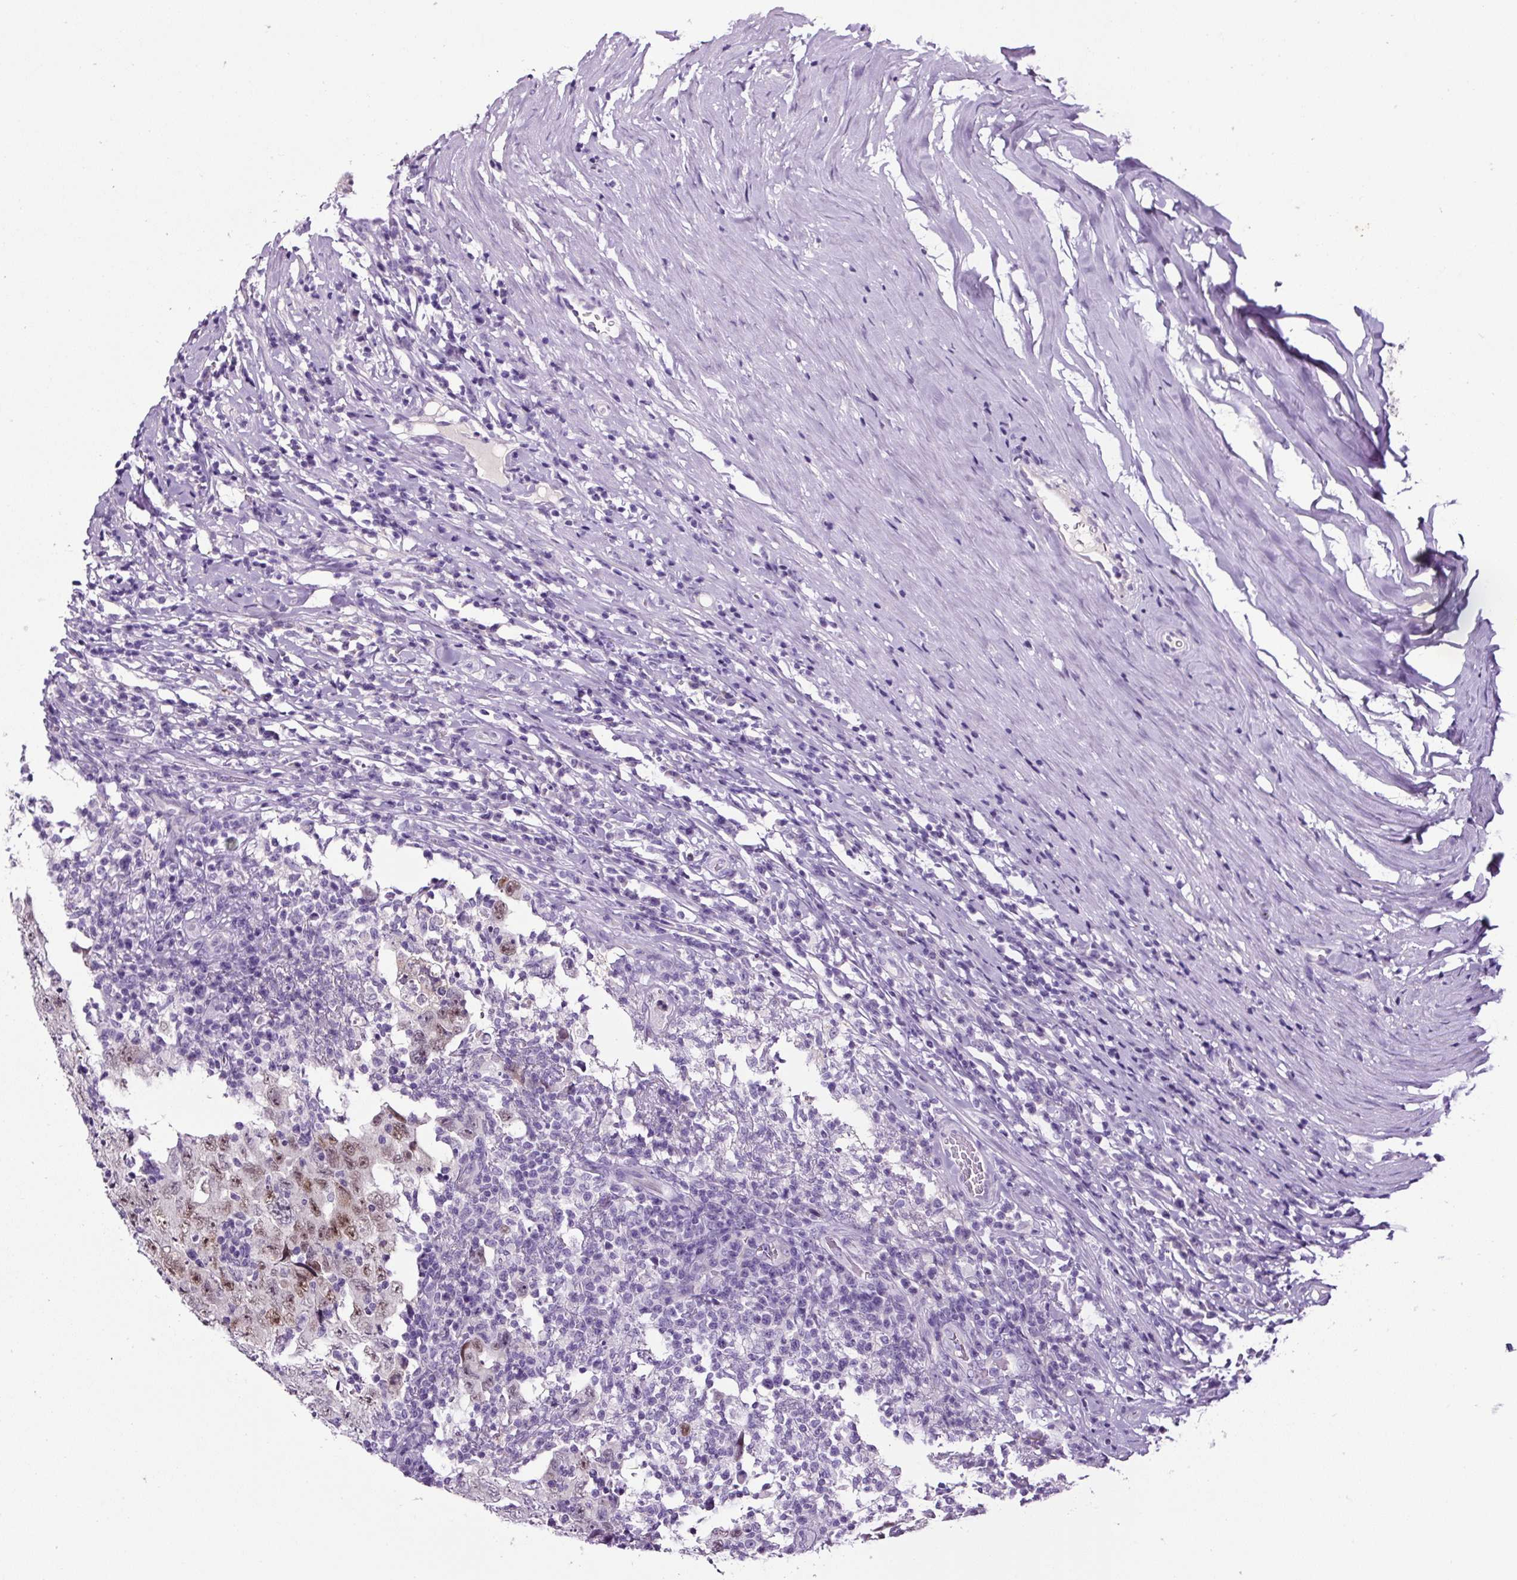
{"staining": {"intensity": "weak", "quantity": ">75%", "location": "nuclear"}, "tissue": "testis cancer", "cell_type": "Tumor cells", "image_type": "cancer", "snomed": [{"axis": "morphology", "description": "Carcinoma, Embryonal, NOS"}, {"axis": "topography", "description": "Testis"}], "caption": "A brown stain labels weak nuclear positivity of a protein in testis embryonal carcinoma tumor cells.", "gene": "SP8", "patient": {"sex": "male", "age": 26}}